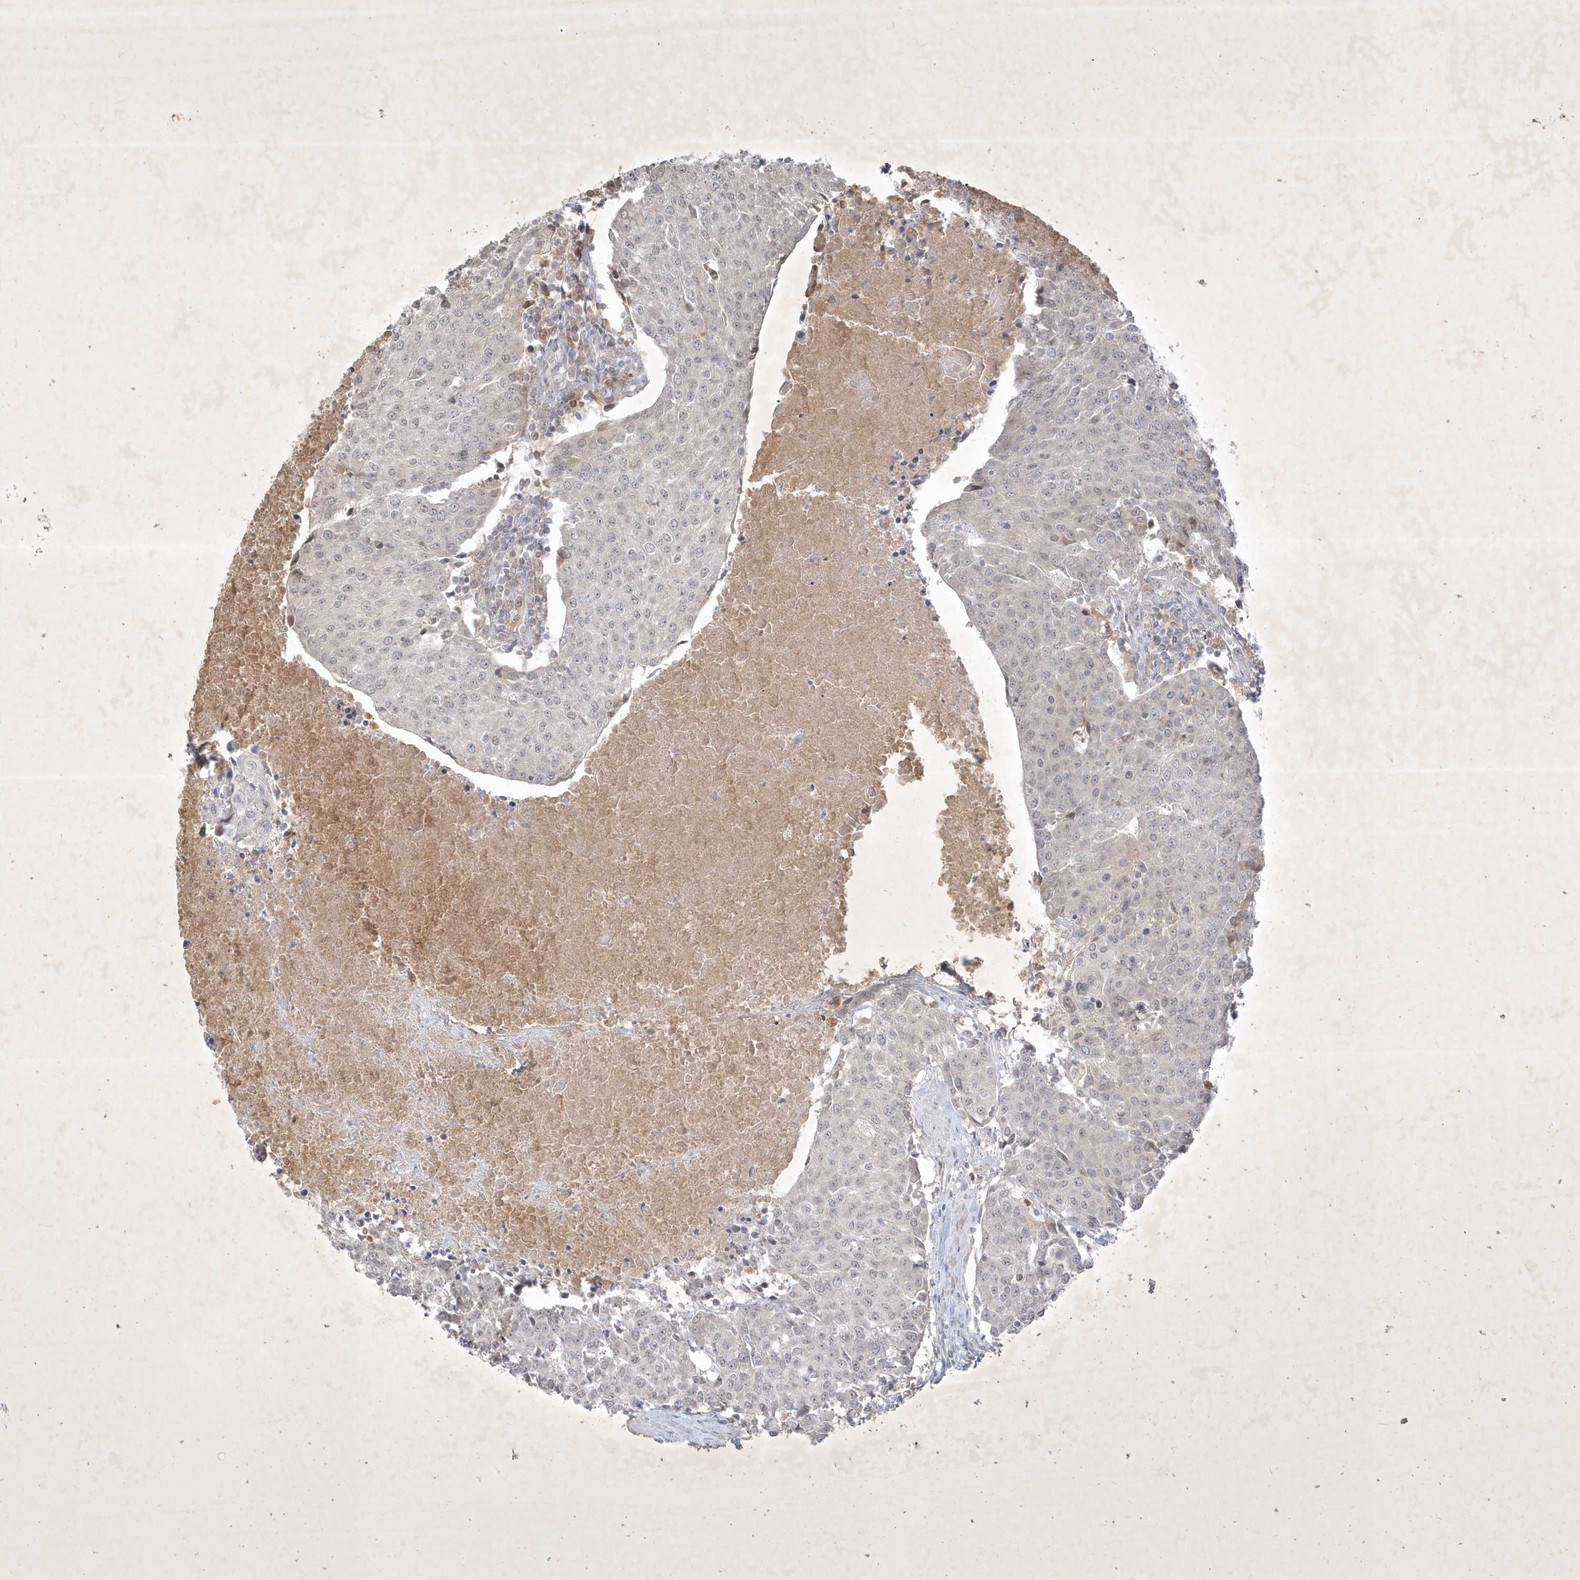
{"staining": {"intensity": "negative", "quantity": "none", "location": "none"}, "tissue": "urothelial cancer", "cell_type": "Tumor cells", "image_type": "cancer", "snomed": [{"axis": "morphology", "description": "Urothelial carcinoma, High grade"}, {"axis": "topography", "description": "Urinary bladder"}], "caption": "A high-resolution photomicrograph shows IHC staining of urothelial carcinoma (high-grade), which displays no significant expression in tumor cells. (Brightfield microscopy of DAB (3,3'-diaminobenzidine) IHC at high magnification).", "gene": "BOD1", "patient": {"sex": "female", "age": 85}}